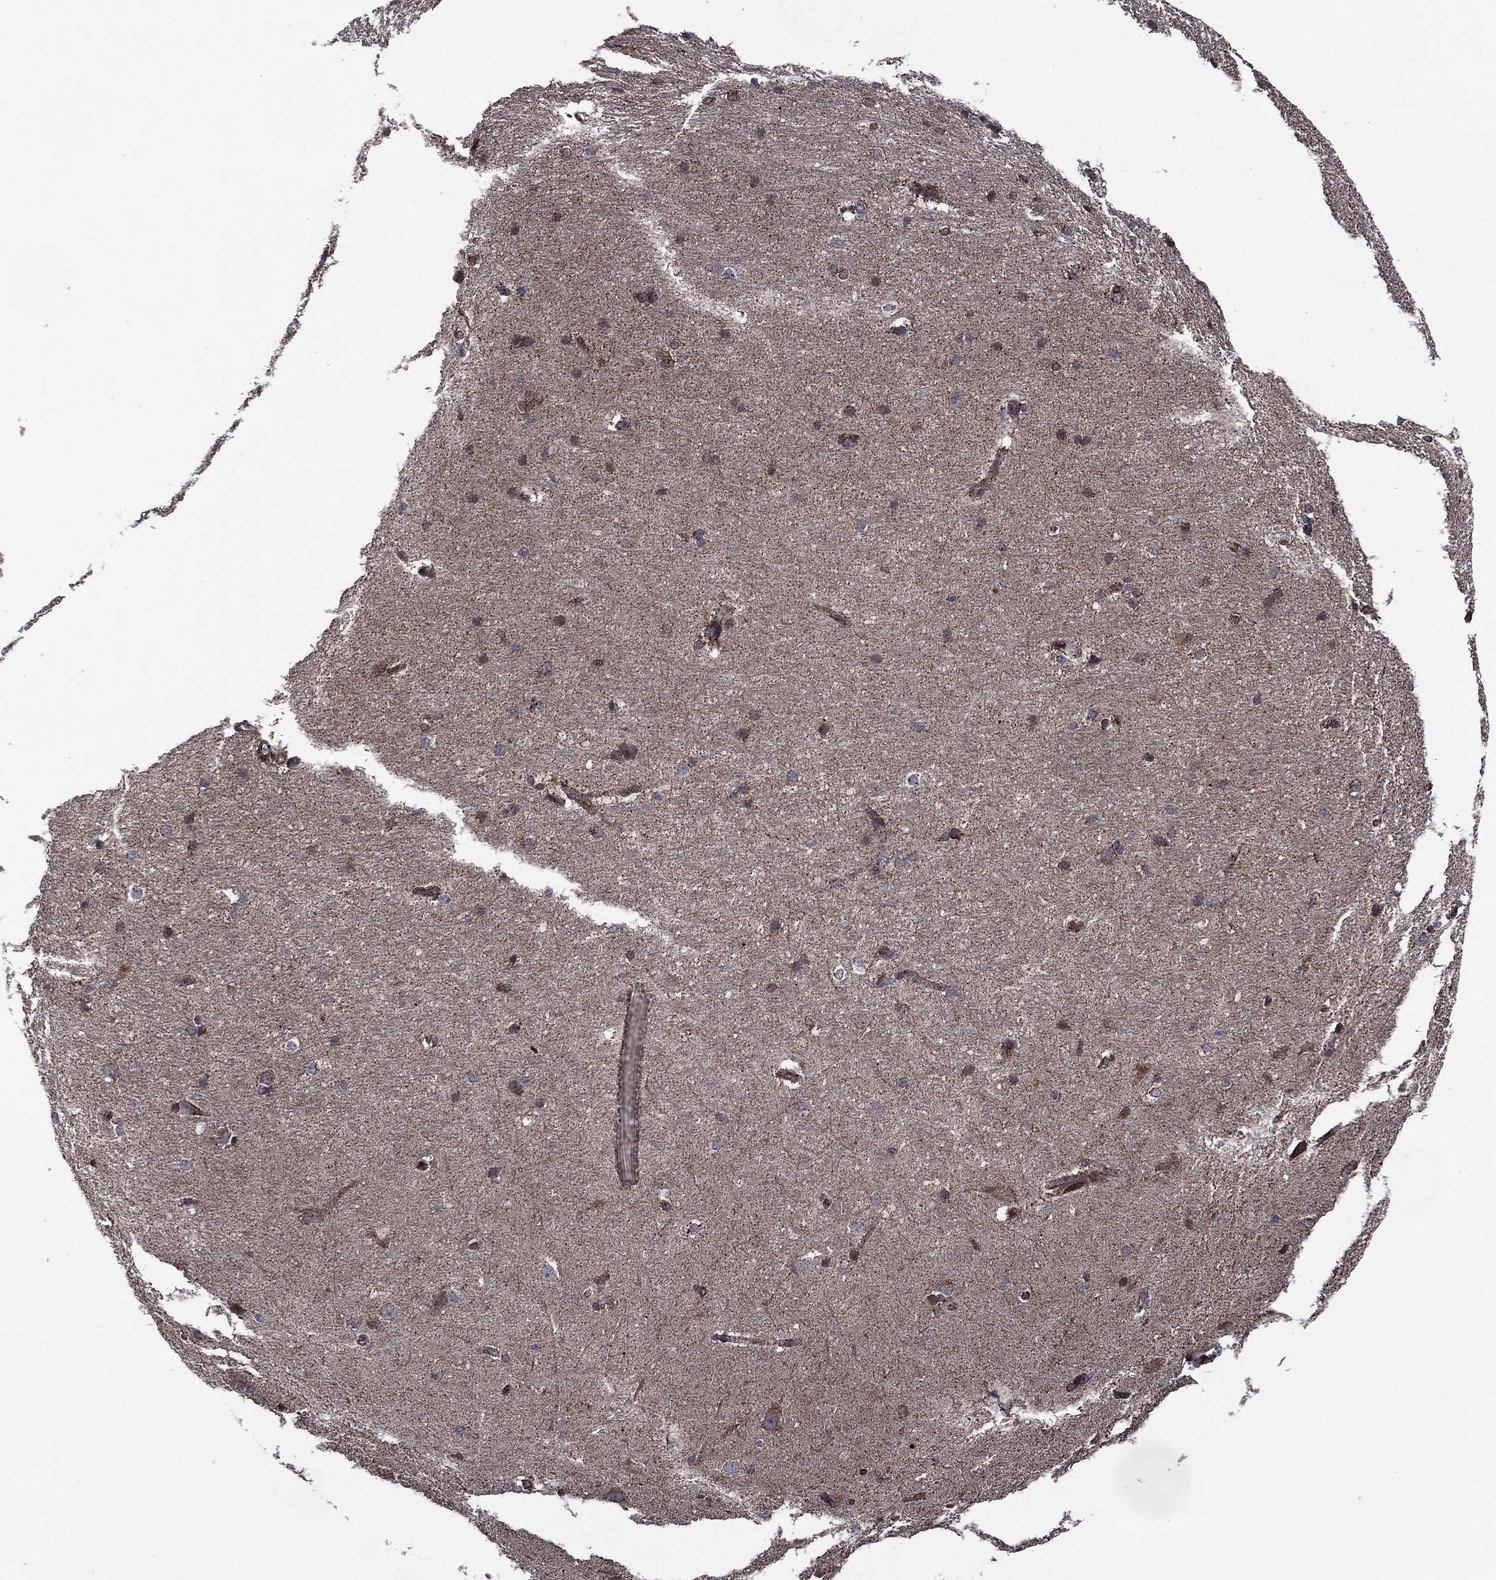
{"staining": {"intensity": "strong", "quantity": "<25%", "location": "cytoplasmic/membranous"}, "tissue": "hippocampus", "cell_type": "Glial cells", "image_type": "normal", "snomed": [{"axis": "morphology", "description": "Normal tissue, NOS"}, {"axis": "topography", "description": "Cerebral cortex"}, {"axis": "topography", "description": "Hippocampus"}], "caption": "Glial cells show medium levels of strong cytoplasmic/membranous expression in approximately <25% of cells in benign human hippocampus. (DAB (3,3'-diaminobenzidine) IHC with brightfield microscopy, high magnification).", "gene": "HTD2", "patient": {"sex": "female", "age": 19}}